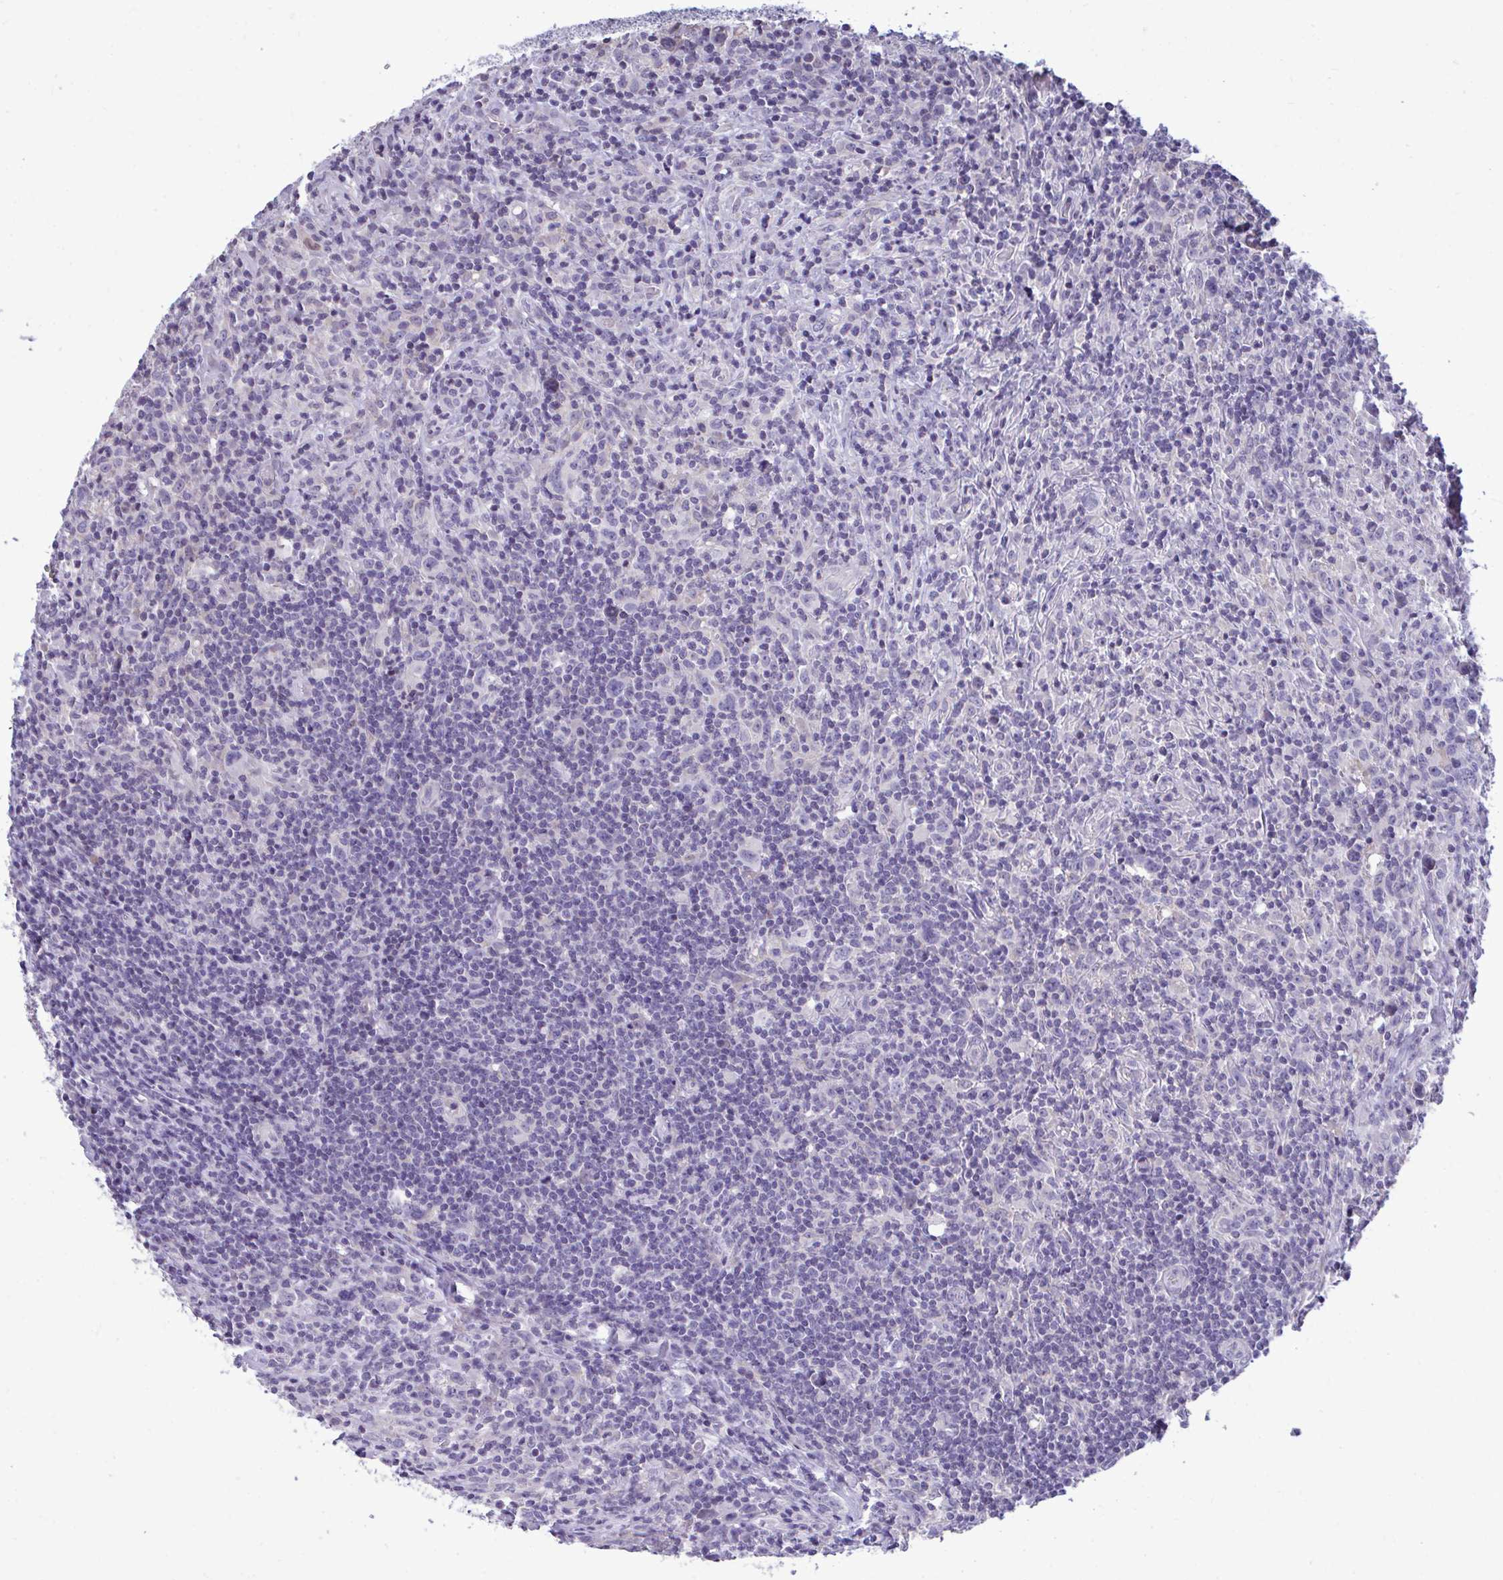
{"staining": {"intensity": "negative", "quantity": "none", "location": "none"}, "tissue": "lymphoma", "cell_type": "Tumor cells", "image_type": "cancer", "snomed": [{"axis": "morphology", "description": "Hodgkin's disease, NOS"}, {"axis": "topography", "description": "Lymph node"}], "caption": "Protein analysis of Hodgkin's disease reveals no significant expression in tumor cells.", "gene": "PIGK", "patient": {"sex": "female", "age": 18}}